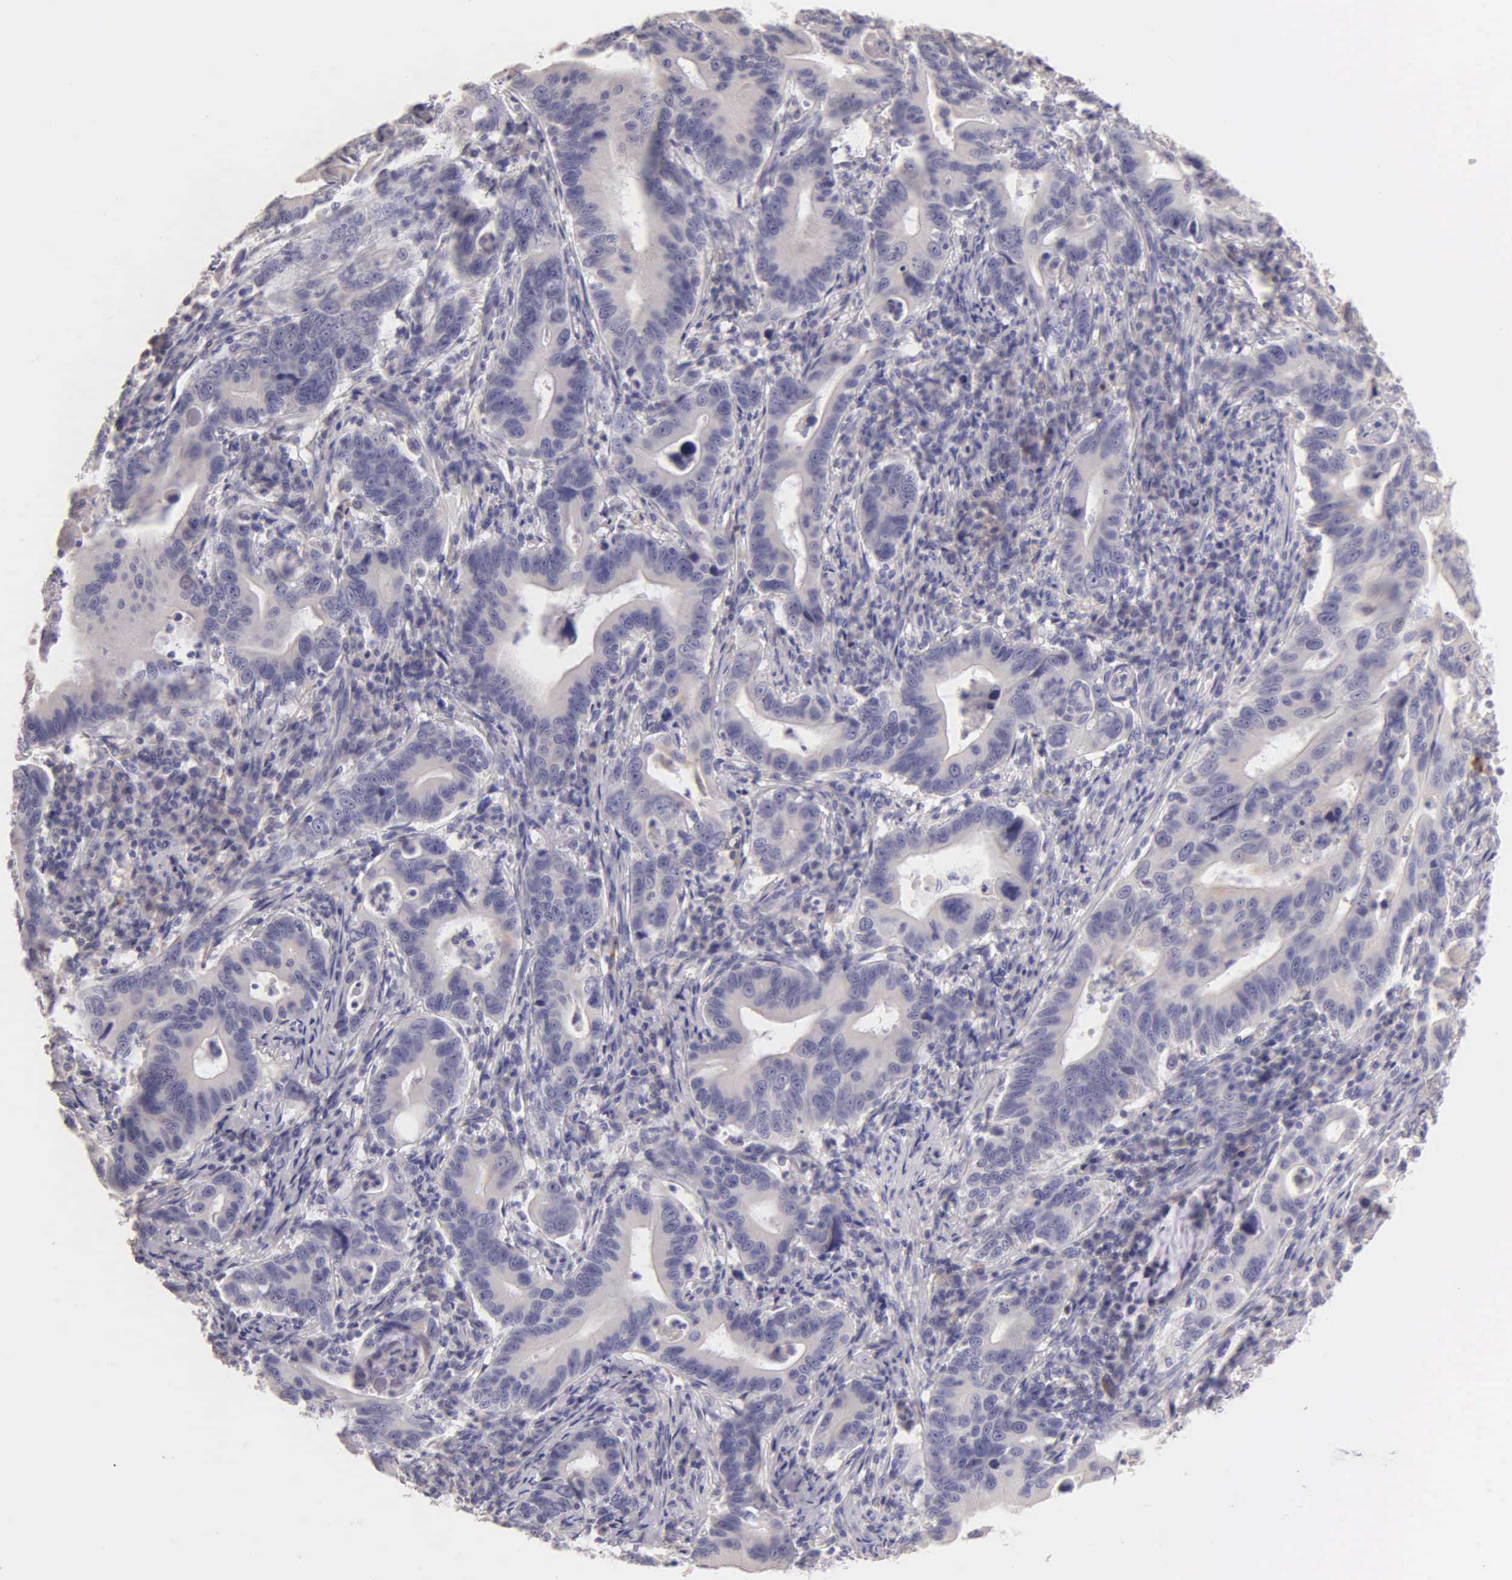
{"staining": {"intensity": "negative", "quantity": "none", "location": "none"}, "tissue": "stomach cancer", "cell_type": "Tumor cells", "image_type": "cancer", "snomed": [{"axis": "morphology", "description": "Adenocarcinoma, NOS"}, {"axis": "topography", "description": "Stomach, upper"}], "caption": "Micrograph shows no significant protein staining in tumor cells of stomach cancer.", "gene": "ESR1", "patient": {"sex": "male", "age": 63}}